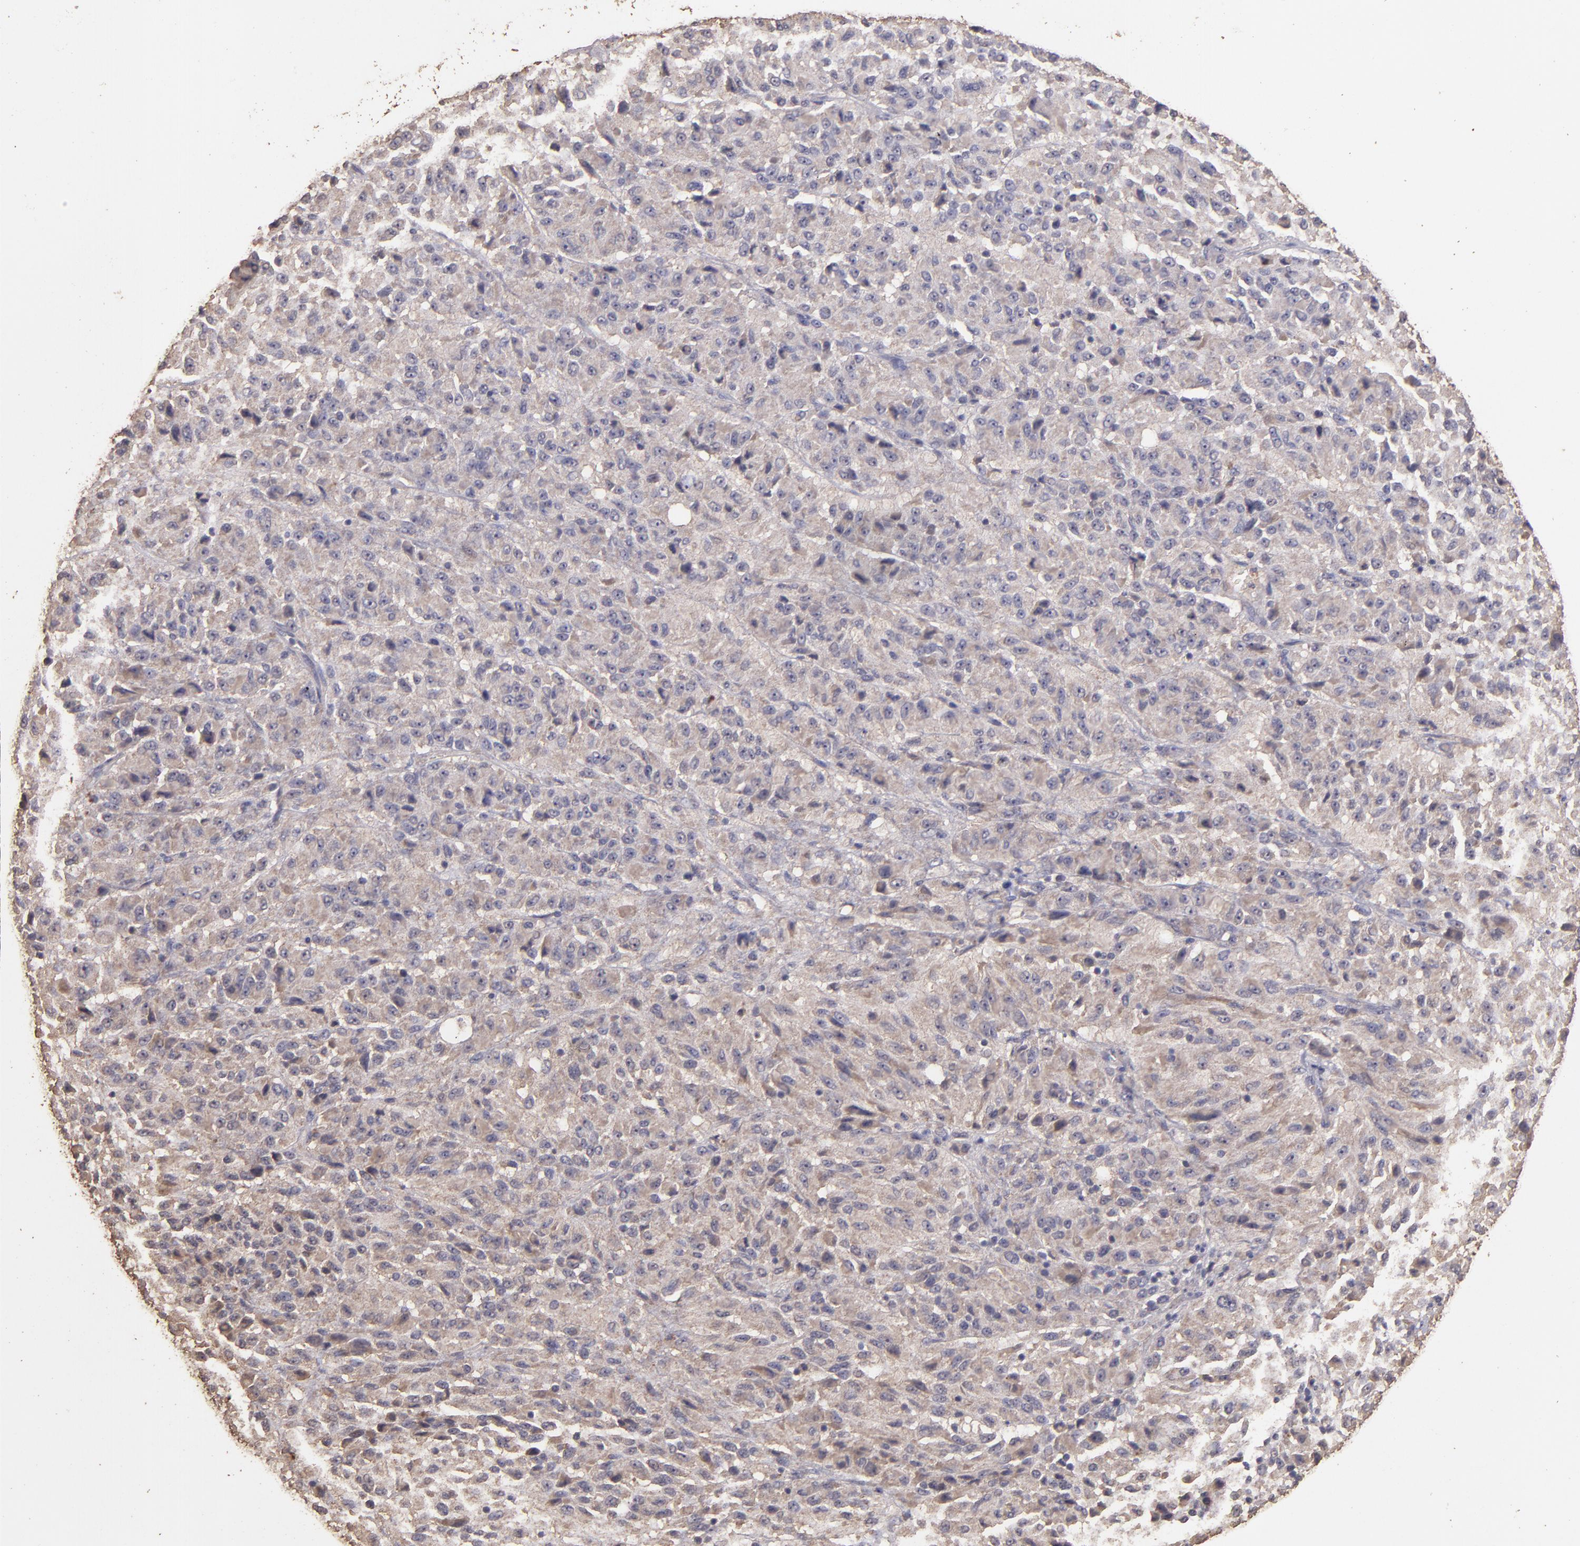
{"staining": {"intensity": "weak", "quantity": ">75%", "location": "cytoplasmic/membranous"}, "tissue": "melanoma", "cell_type": "Tumor cells", "image_type": "cancer", "snomed": [{"axis": "morphology", "description": "Malignant melanoma, Metastatic site"}, {"axis": "topography", "description": "Lung"}], "caption": "Tumor cells demonstrate low levels of weak cytoplasmic/membranous positivity in approximately >75% of cells in human malignant melanoma (metastatic site).", "gene": "HECTD1", "patient": {"sex": "male", "age": 64}}